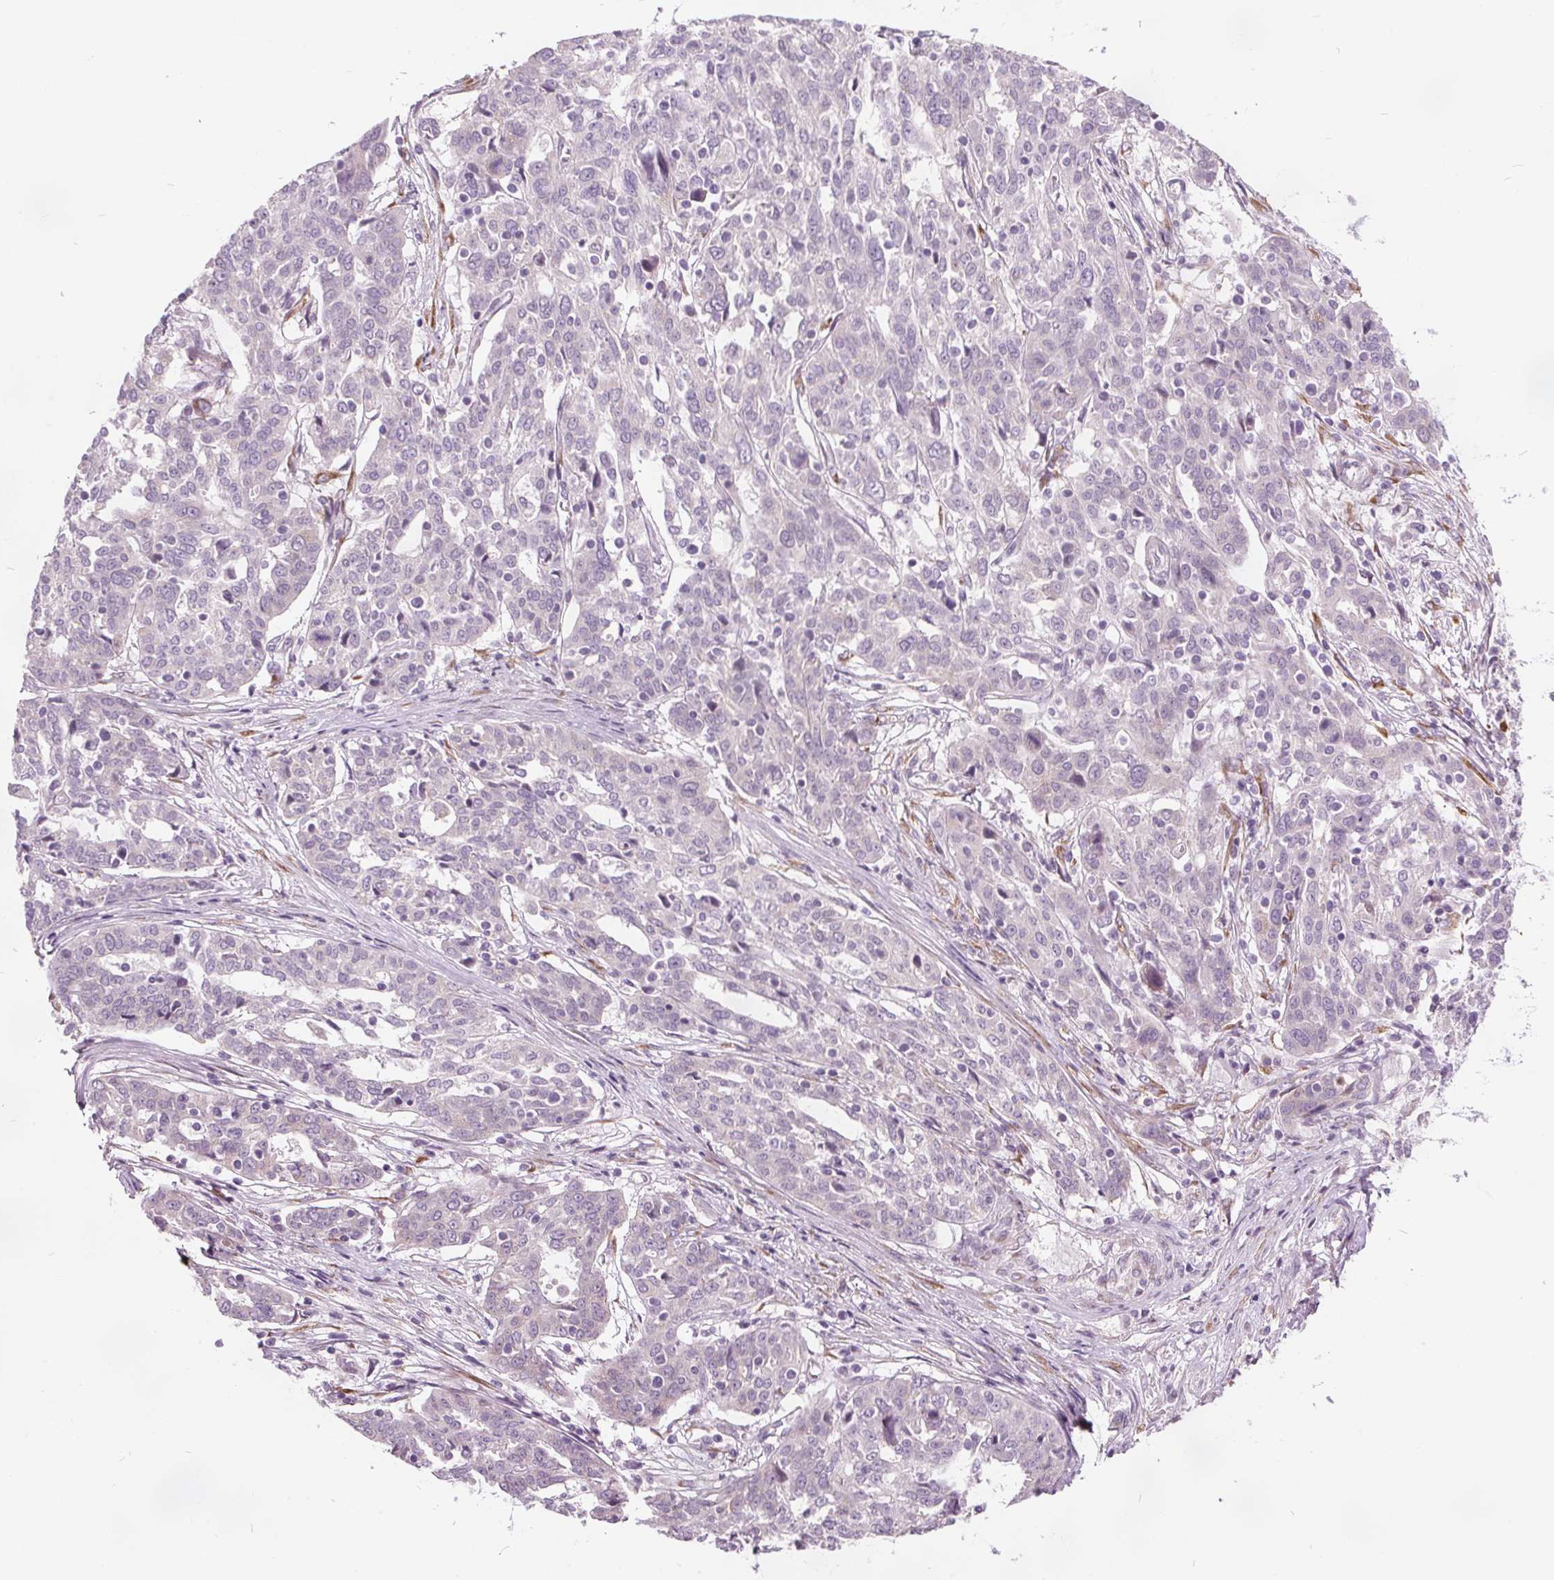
{"staining": {"intensity": "negative", "quantity": "none", "location": "none"}, "tissue": "ovarian cancer", "cell_type": "Tumor cells", "image_type": "cancer", "snomed": [{"axis": "morphology", "description": "Cystadenocarcinoma, serous, NOS"}, {"axis": "topography", "description": "Ovary"}], "caption": "Ovarian cancer (serous cystadenocarcinoma) stained for a protein using IHC reveals no expression tumor cells.", "gene": "ACOX2", "patient": {"sex": "female", "age": 67}}